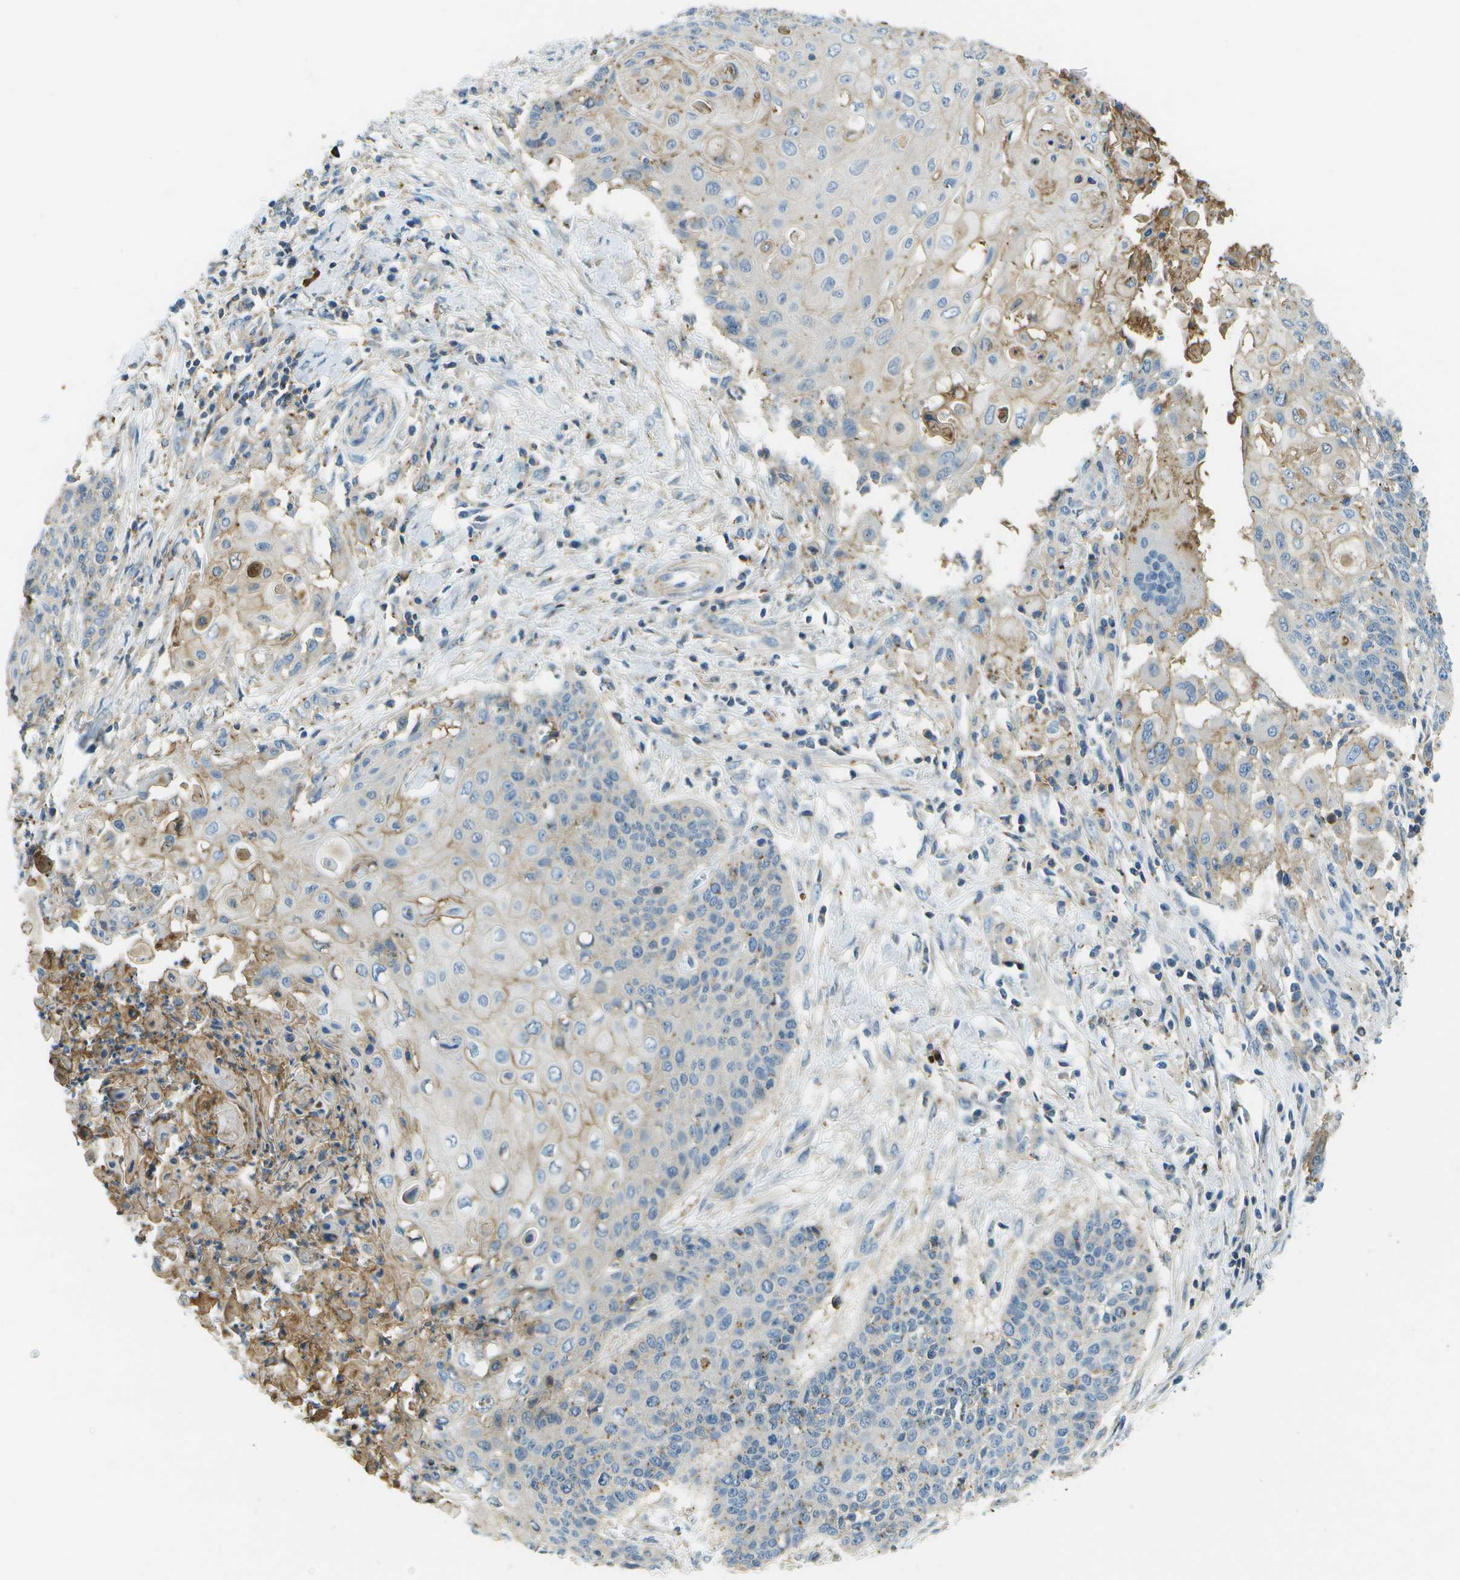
{"staining": {"intensity": "negative", "quantity": "none", "location": "none"}, "tissue": "cervical cancer", "cell_type": "Tumor cells", "image_type": "cancer", "snomed": [{"axis": "morphology", "description": "Squamous cell carcinoma, NOS"}, {"axis": "topography", "description": "Cervix"}], "caption": "Immunohistochemistry (IHC) image of neoplastic tissue: squamous cell carcinoma (cervical) stained with DAB (3,3'-diaminobenzidine) exhibits no significant protein positivity in tumor cells. (Immunohistochemistry (IHC), brightfield microscopy, high magnification).", "gene": "LRRC66", "patient": {"sex": "female", "age": 39}}